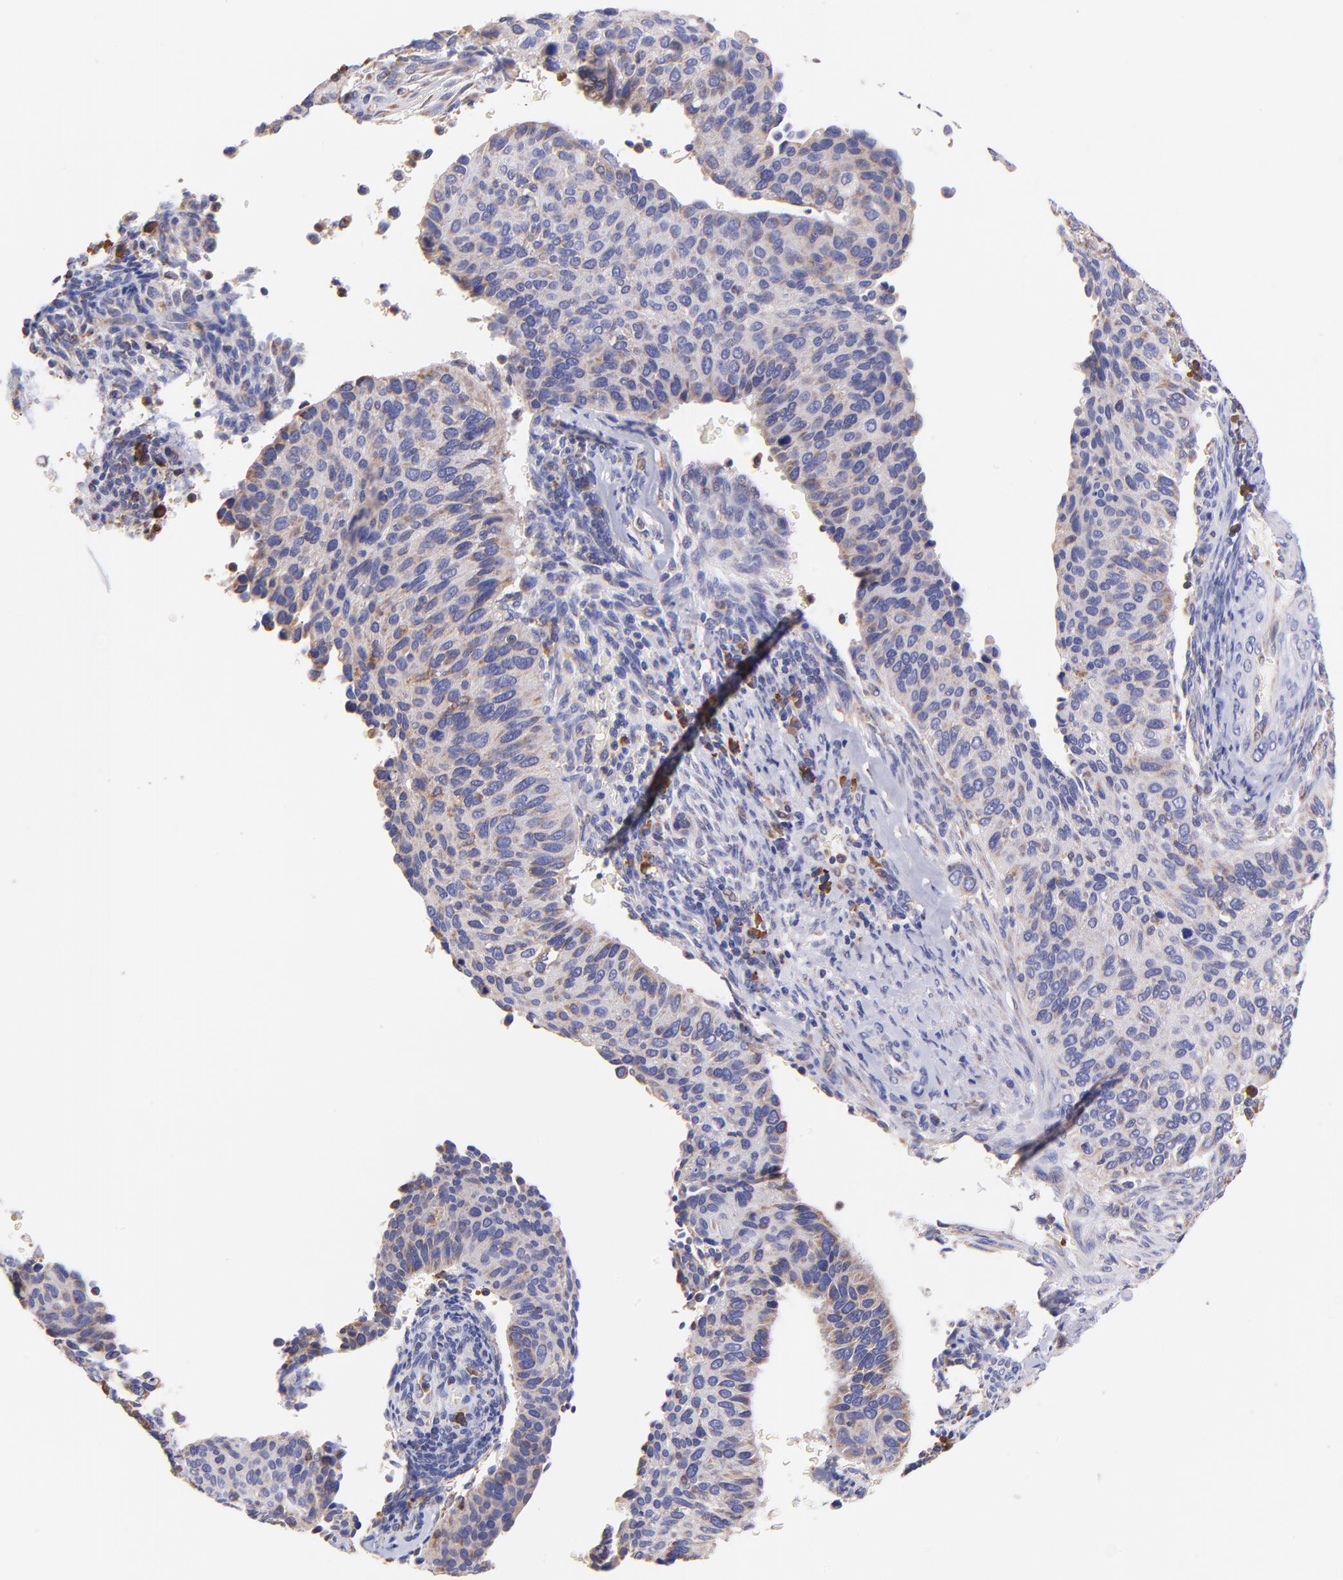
{"staining": {"intensity": "negative", "quantity": "none", "location": "none"}, "tissue": "cervical cancer", "cell_type": "Tumor cells", "image_type": "cancer", "snomed": [{"axis": "morphology", "description": "Adenocarcinoma, NOS"}, {"axis": "topography", "description": "Cervix"}], "caption": "Cervical cancer stained for a protein using IHC displays no staining tumor cells.", "gene": "PREX1", "patient": {"sex": "female", "age": 29}}